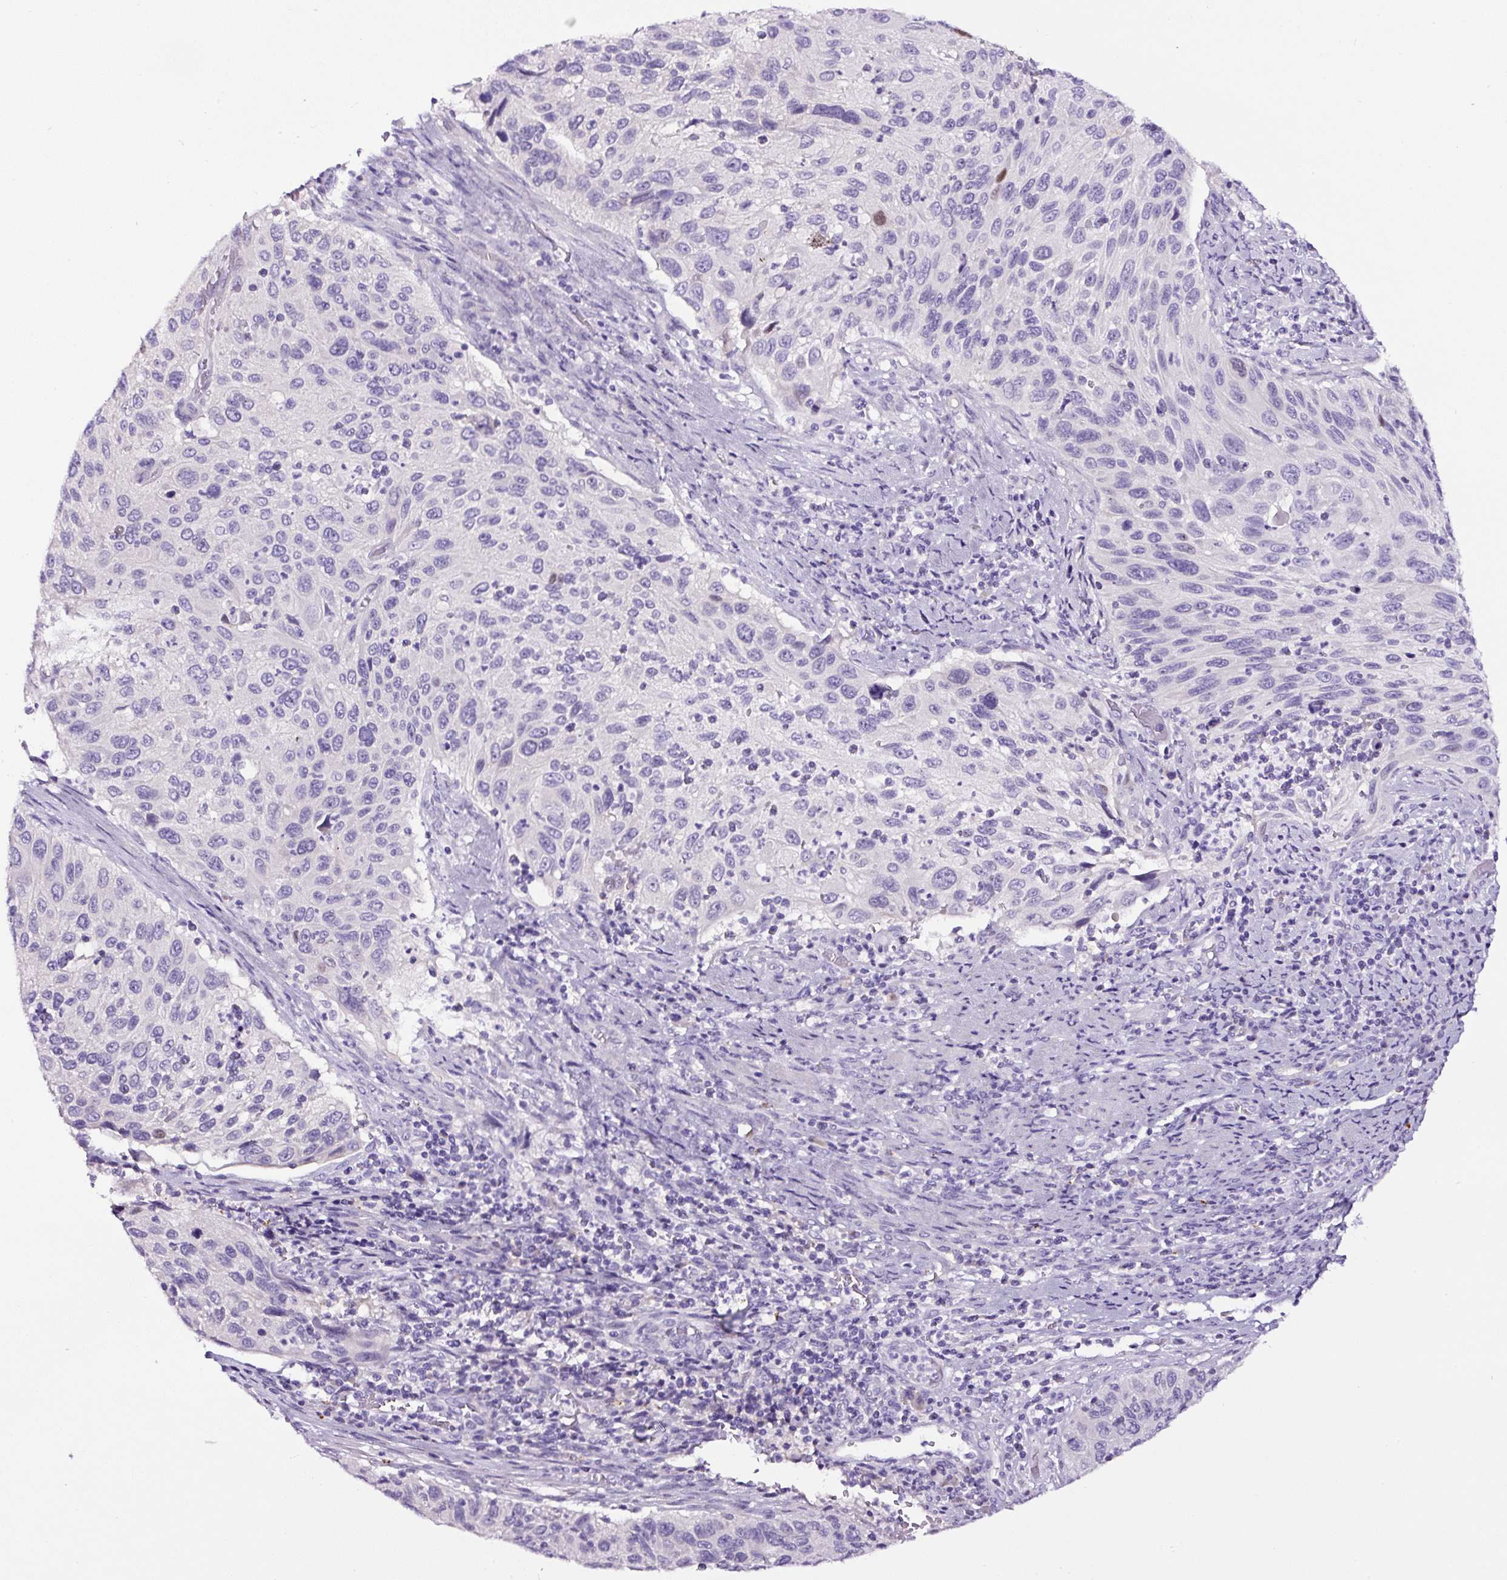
{"staining": {"intensity": "negative", "quantity": "none", "location": "none"}, "tissue": "cervical cancer", "cell_type": "Tumor cells", "image_type": "cancer", "snomed": [{"axis": "morphology", "description": "Squamous cell carcinoma, NOS"}, {"axis": "topography", "description": "Cervix"}], "caption": "A high-resolution photomicrograph shows immunohistochemistry (IHC) staining of squamous cell carcinoma (cervical), which displays no significant staining in tumor cells. (Brightfield microscopy of DAB immunohistochemistry at high magnification).", "gene": "SP8", "patient": {"sex": "female", "age": 70}}